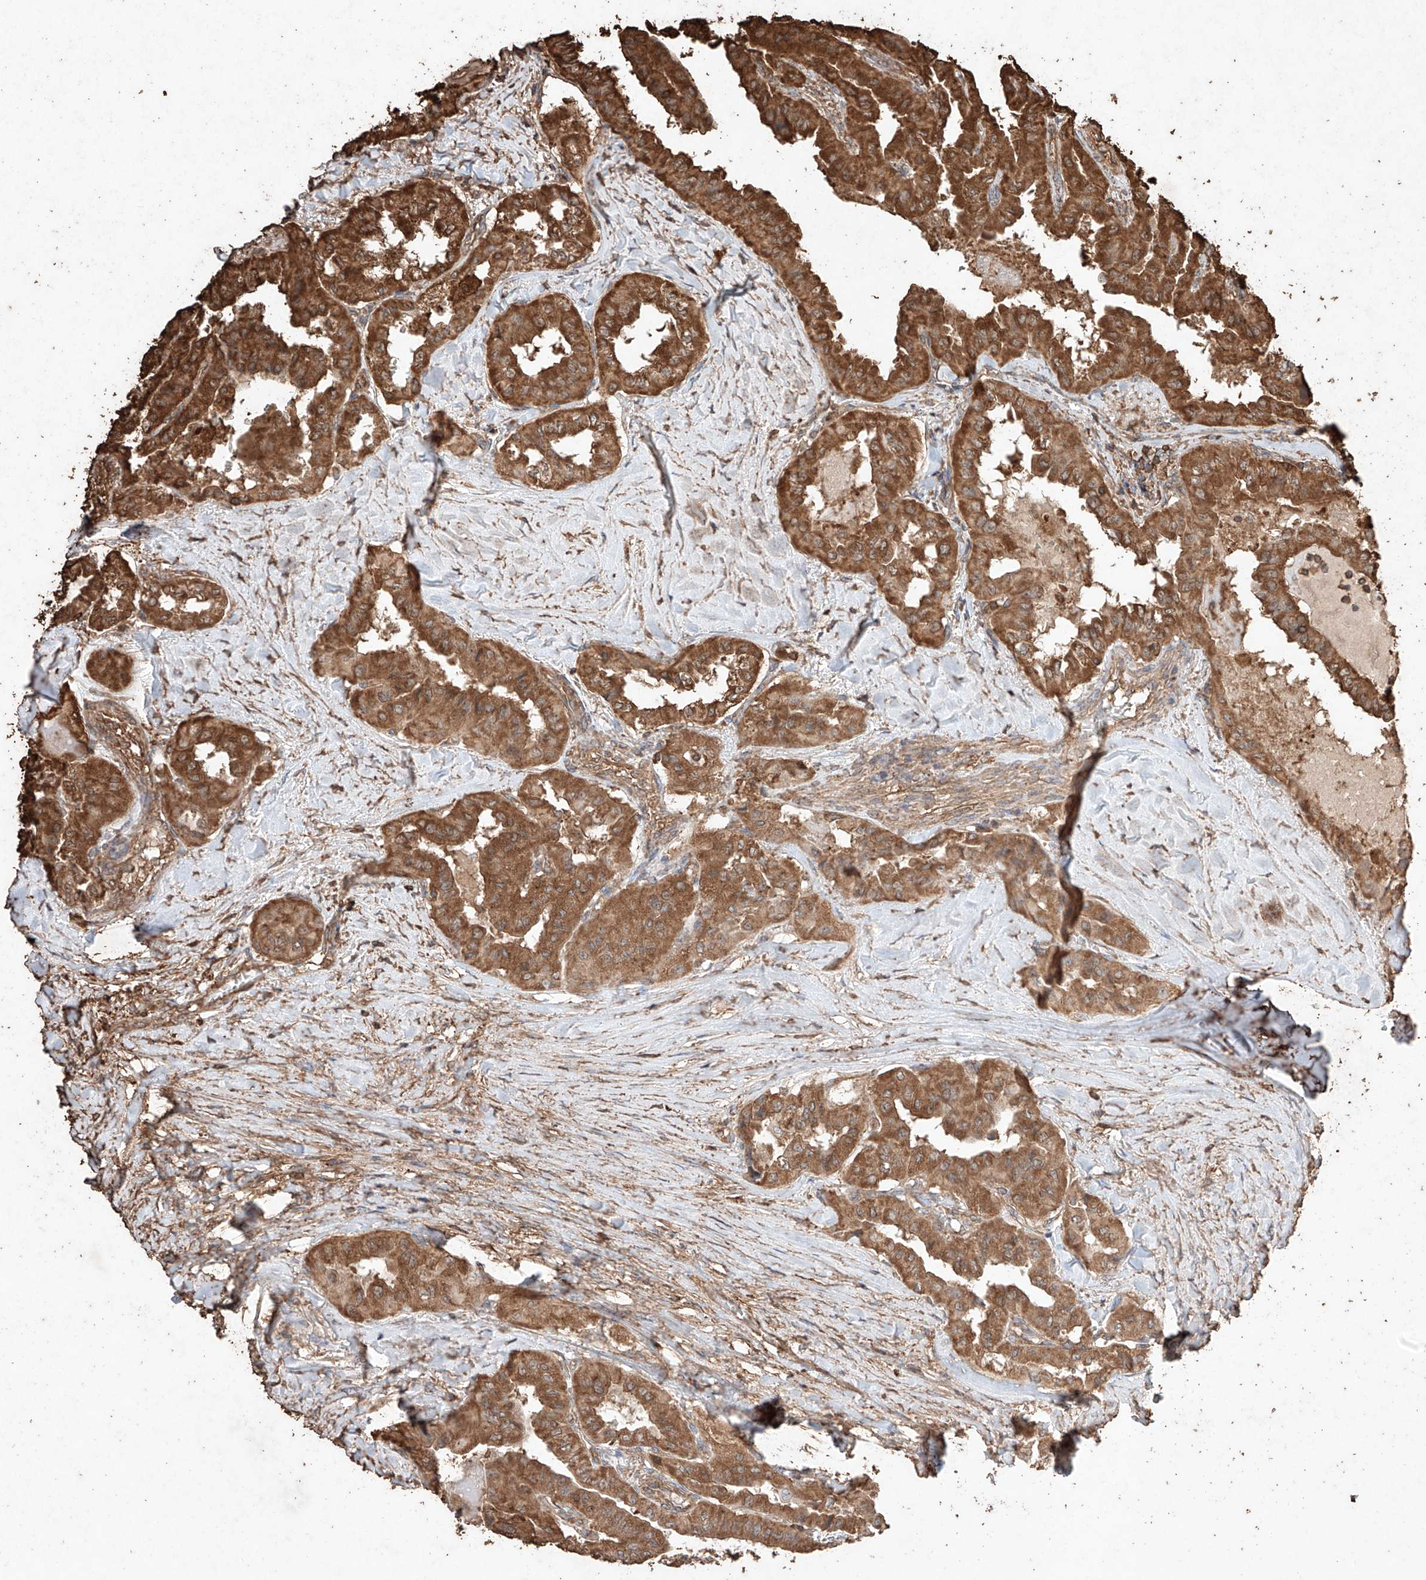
{"staining": {"intensity": "strong", "quantity": ">75%", "location": "cytoplasmic/membranous"}, "tissue": "thyroid cancer", "cell_type": "Tumor cells", "image_type": "cancer", "snomed": [{"axis": "morphology", "description": "Papillary adenocarcinoma, NOS"}, {"axis": "topography", "description": "Thyroid gland"}], "caption": "IHC histopathology image of human papillary adenocarcinoma (thyroid) stained for a protein (brown), which reveals high levels of strong cytoplasmic/membranous expression in about >75% of tumor cells.", "gene": "M6PR", "patient": {"sex": "female", "age": 59}}